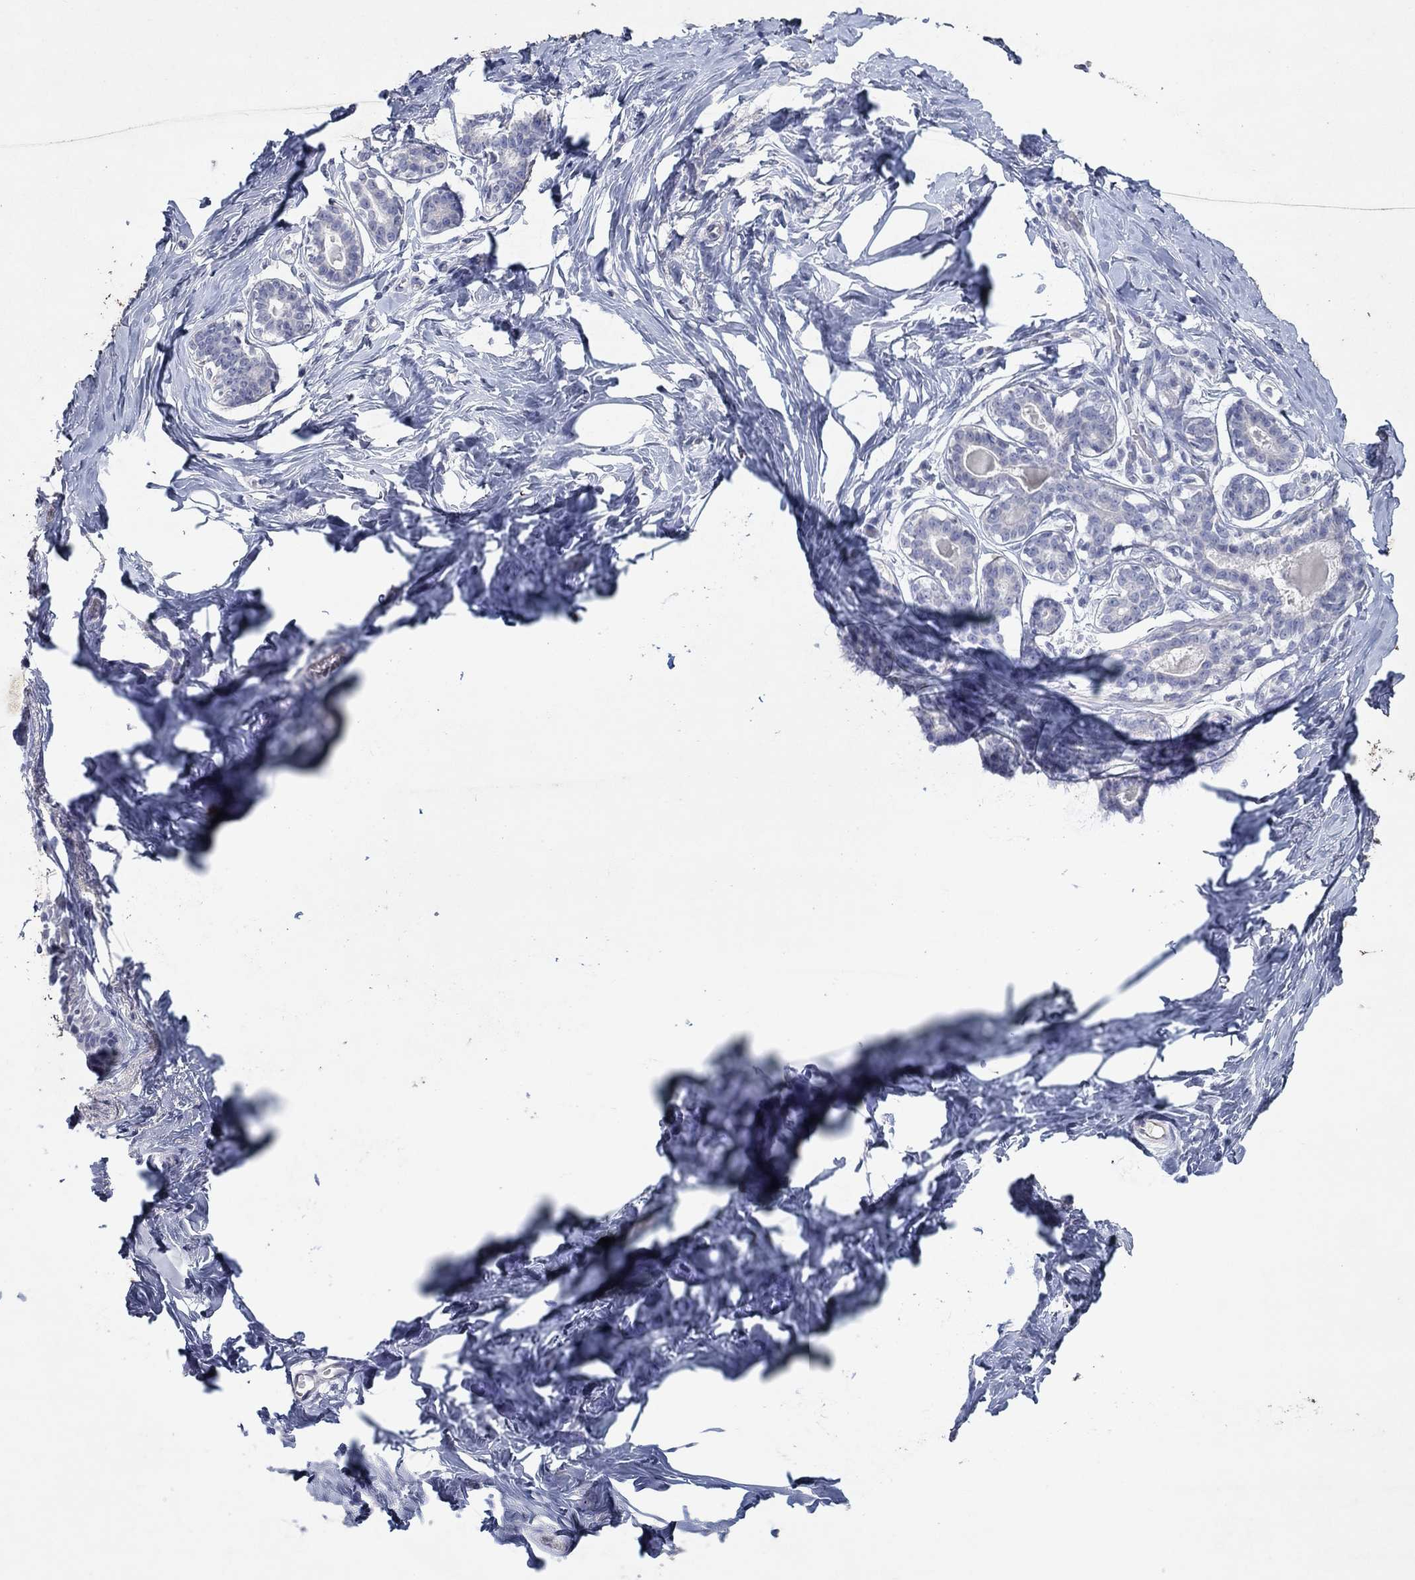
{"staining": {"intensity": "negative", "quantity": "none", "location": "none"}, "tissue": "breast", "cell_type": "Adipocytes", "image_type": "normal", "snomed": [{"axis": "morphology", "description": "Normal tissue, NOS"}, {"axis": "morphology", "description": "Lobular carcinoma, in situ"}, {"axis": "topography", "description": "Breast"}], "caption": "The IHC image has no significant expression in adipocytes of breast. Nuclei are stained in blue.", "gene": "KRT40", "patient": {"sex": "female", "age": 35}}